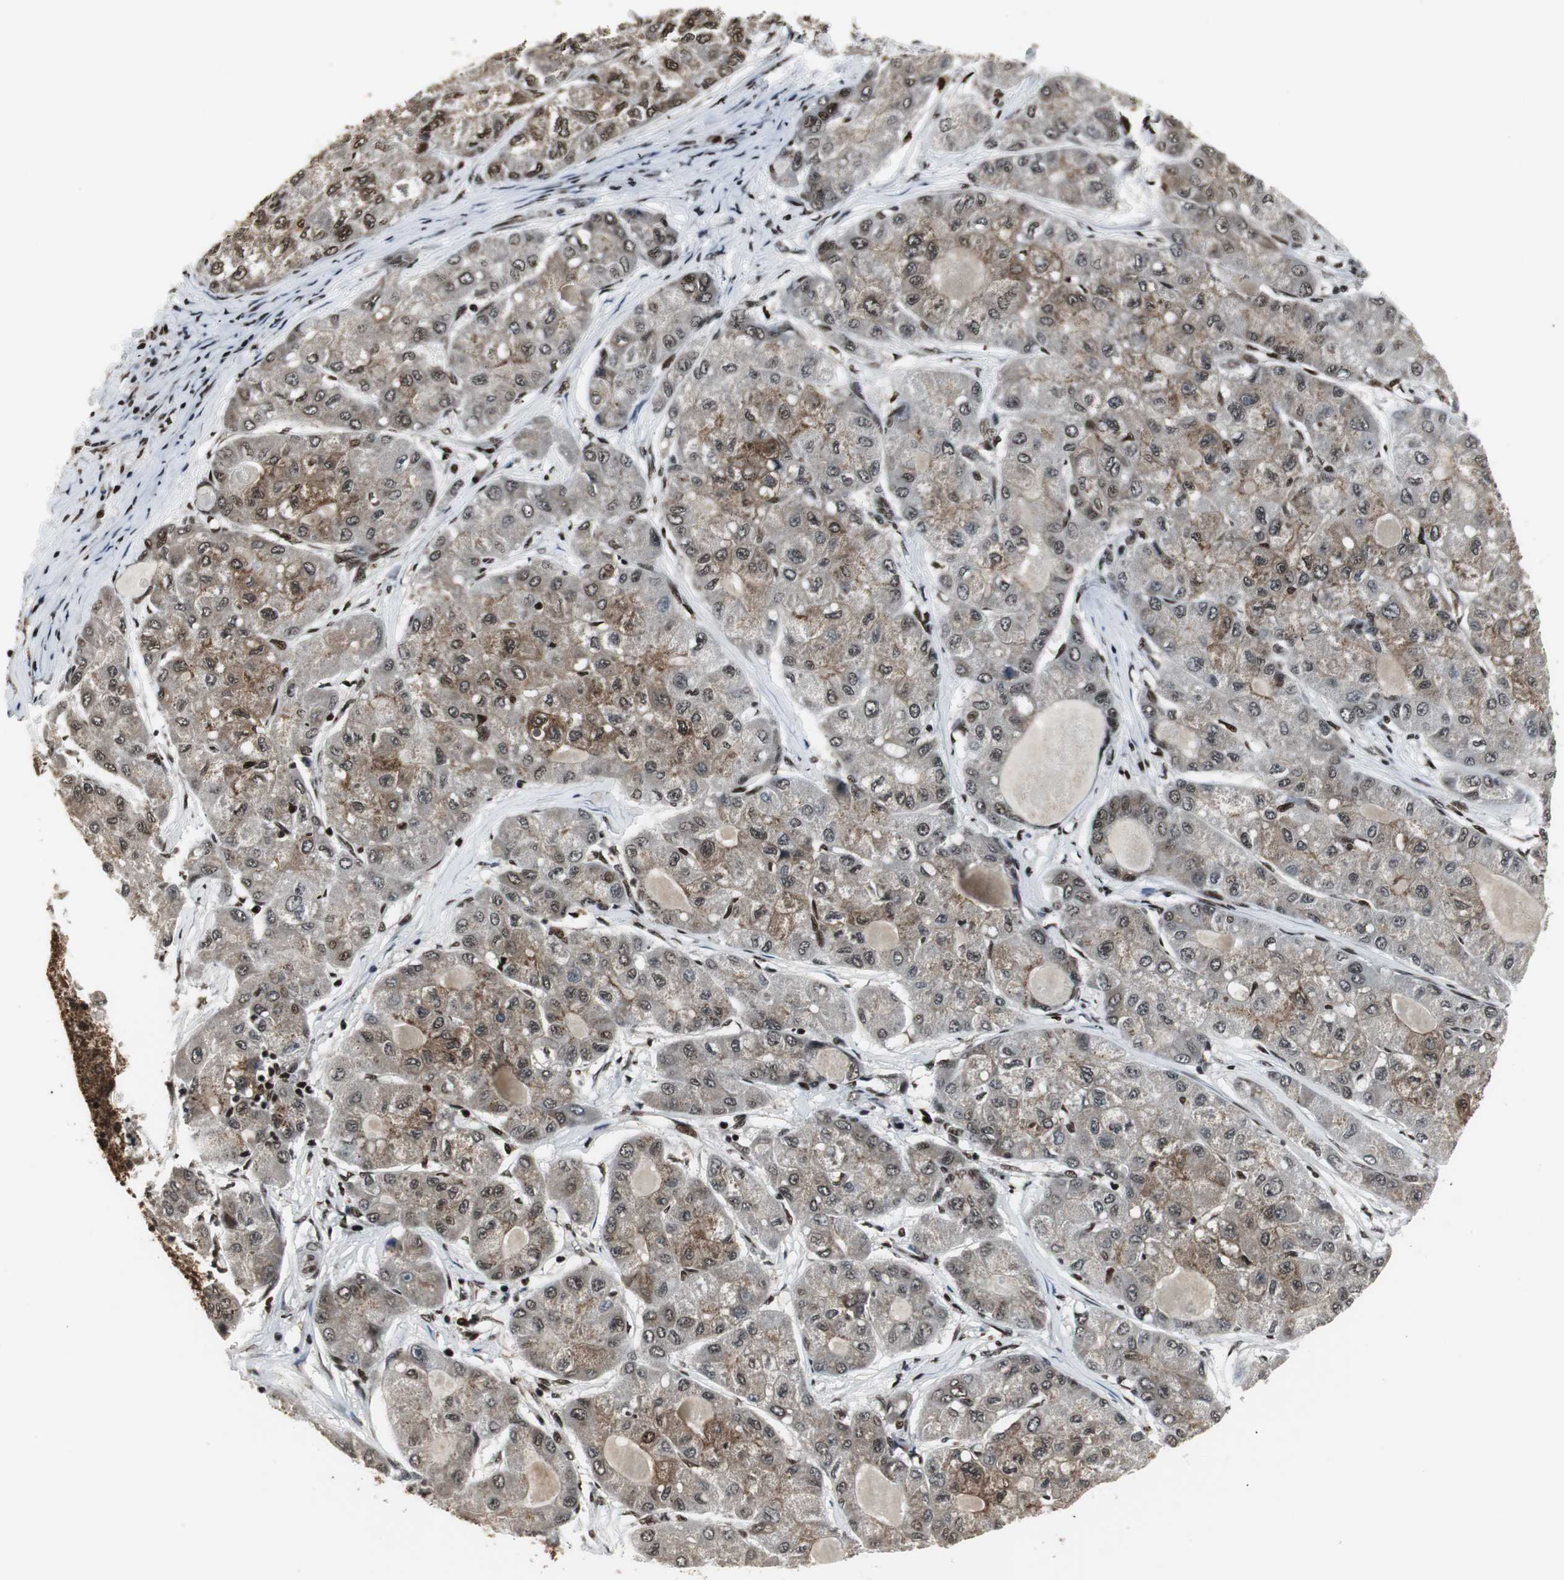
{"staining": {"intensity": "strong", "quantity": "25%-75%", "location": "cytoplasmic/membranous,nuclear"}, "tissue": "liver cancer", "cell_type": "Tumor cells", "image_type": "cancer", "snomed": [{"axis": "morphology", "description": "Carcinoma, Hepatocellular, NOS"}, {"axis": "topography", "description": "Liver"}], "caption": "This is a histology image of immunohistochemistry (IHC) staining of liver hepatocellular carcinoma, which shows strong positivity in the cytoplasmic/membranous and nuclear of tumor cells.", "gene": "PARN", "patient": {"sex": "male", "age": 80}}